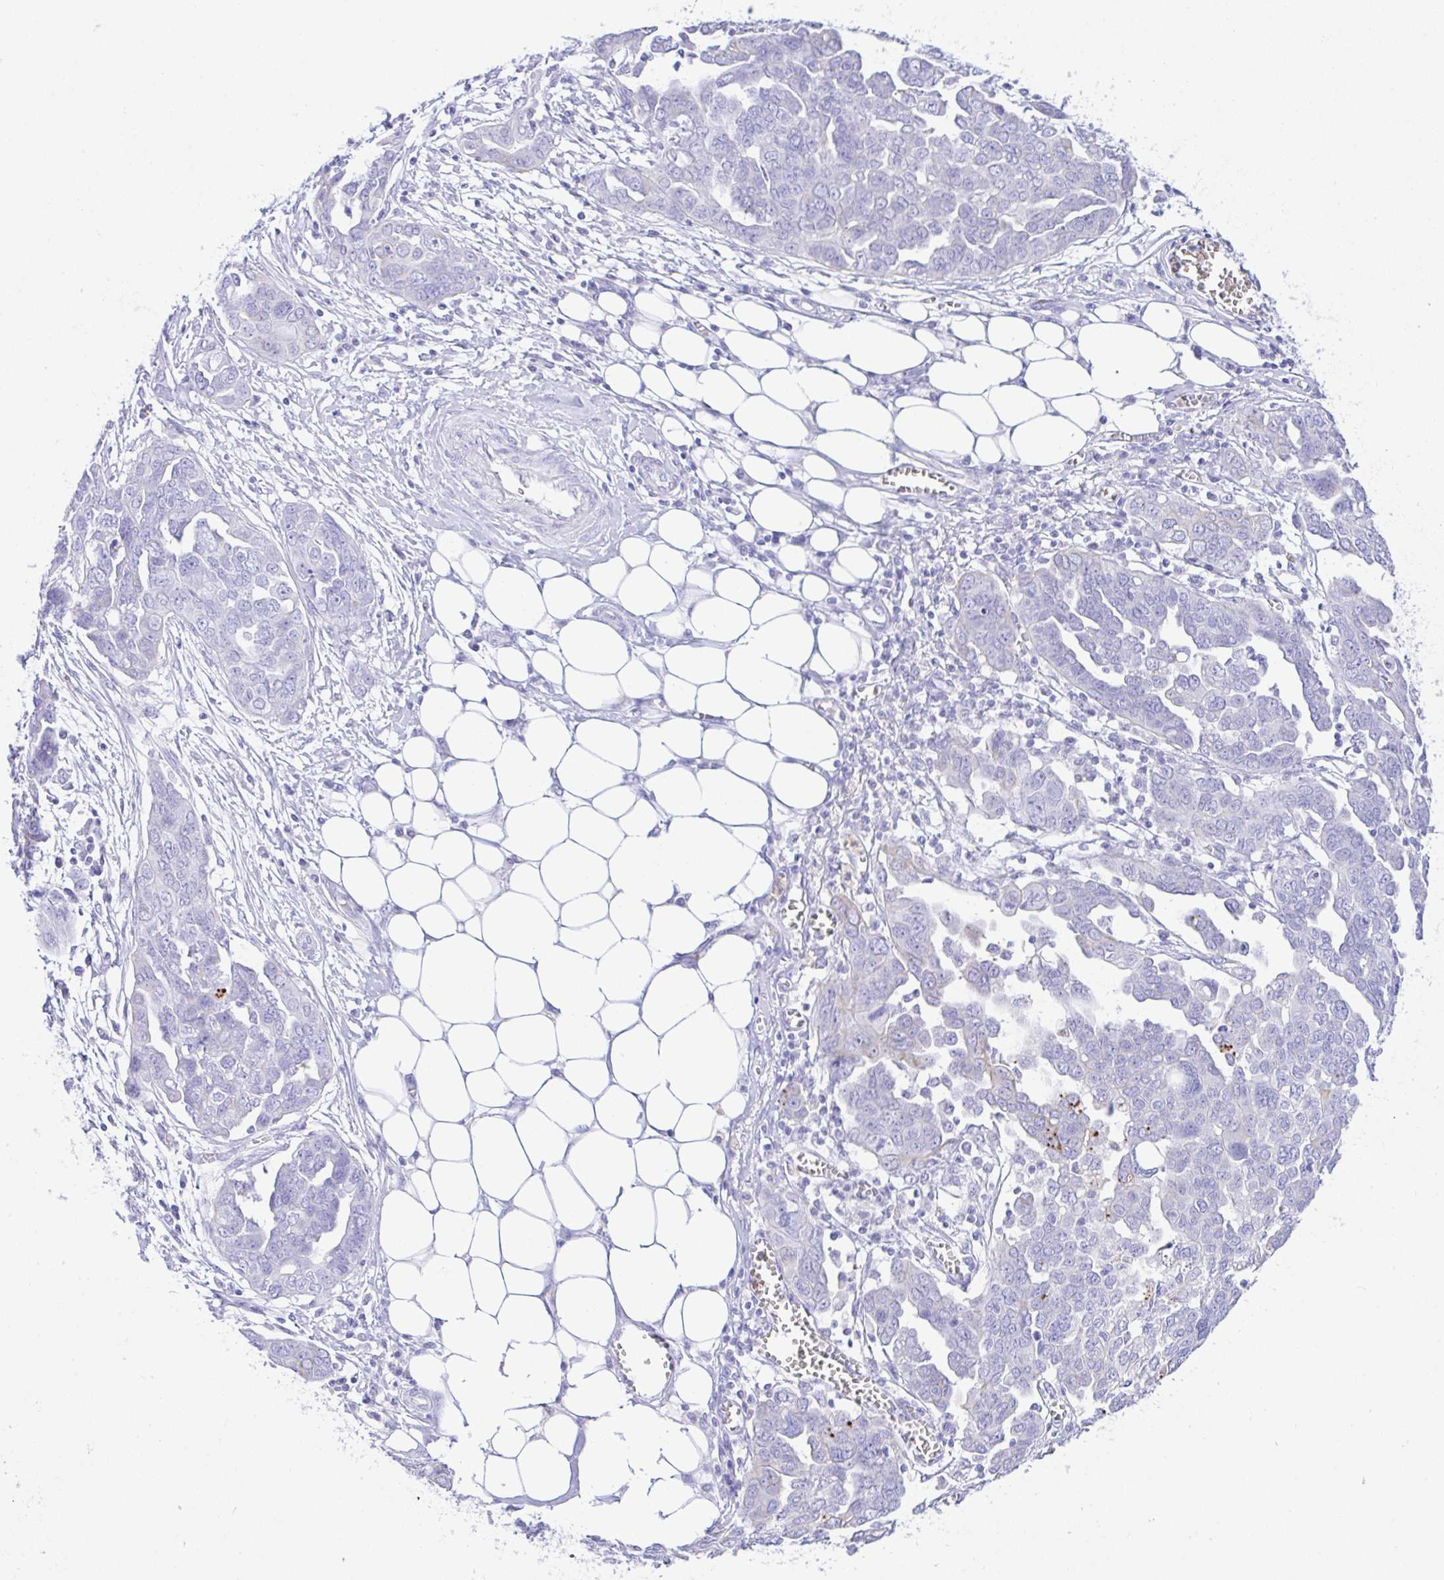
{"staining": {"intensity": "negative", "quantity": "none", "location": "none"}, "tissue": "ovarian cancer", "cell_type": "Tumor cells", "image_type": "cancer", "snomed": [{"axis": "morphology", "description": "Cystadenocarcinoma, serous, NOS"}, {"axis": "topography", "description": "Ovary"}], "caption": "IHC image of neoplastic tissue: ovarian cancer stained with DAB reveals no significant protein expression in tumor cells.", "gene": "ZNF221", "patient": {"sex": "female", "age": 59}}